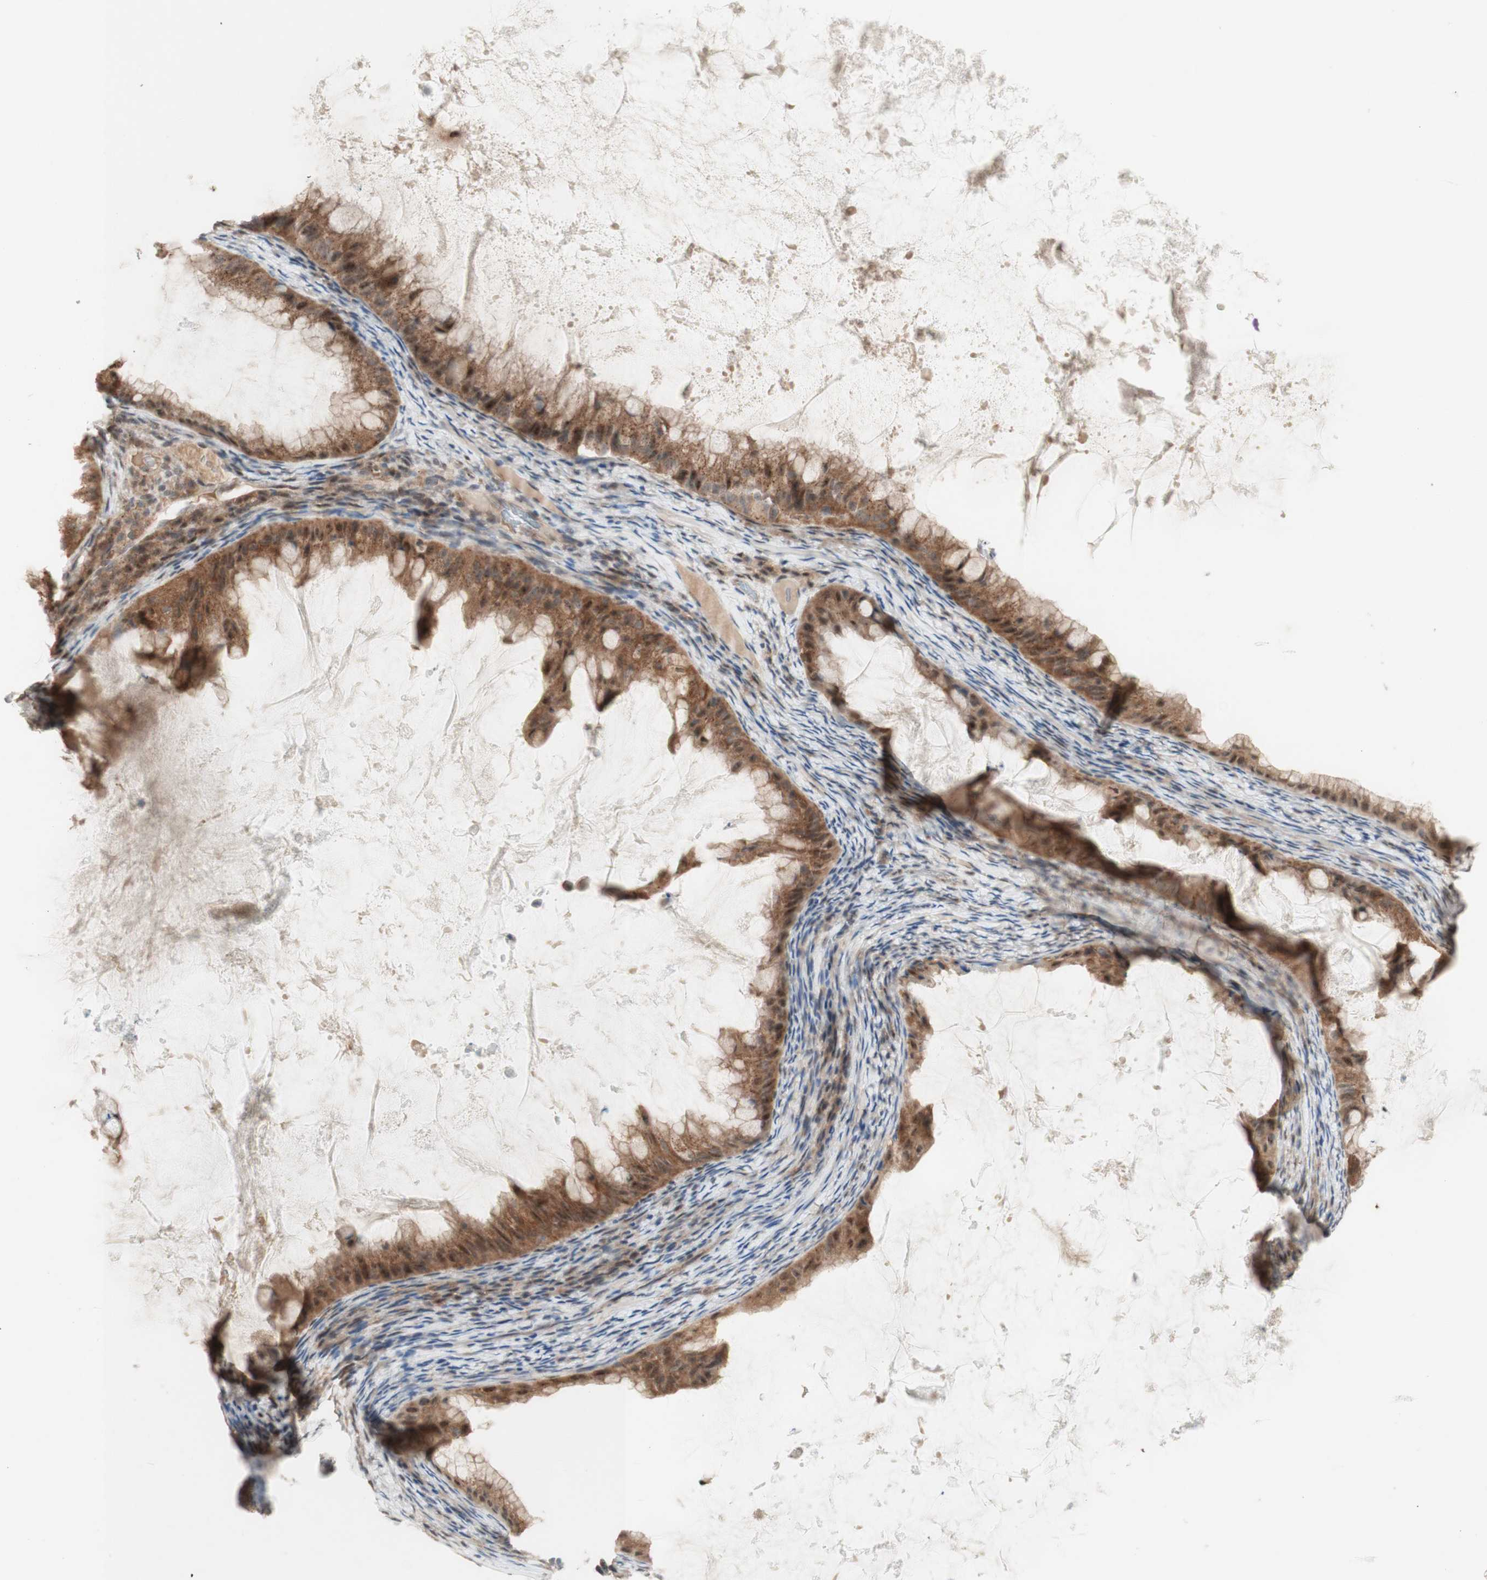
{"staining": {"intensity": "moderate", "quantity": ">75%", "location": "cytoplasmic/membranous,nuclear"}, "tissue": "ovarian cancer", "cell_type": "Tumor cells", "image_type": "cancer", "snomed": [{"axis": "morphology", "description": "Cystadenocarcinoma, mucinous, NOS"}, {"axis": "topography", "description": "Ovary"}], "caption": "Human ovarian cancer stained with a brown dye demonstrates moderate cytoplasmic/membranous and nuclear positive positivity in about >75% of tumor cells.", "gene": "CYLD", "patient": {"sex": "female", "age": 61}}